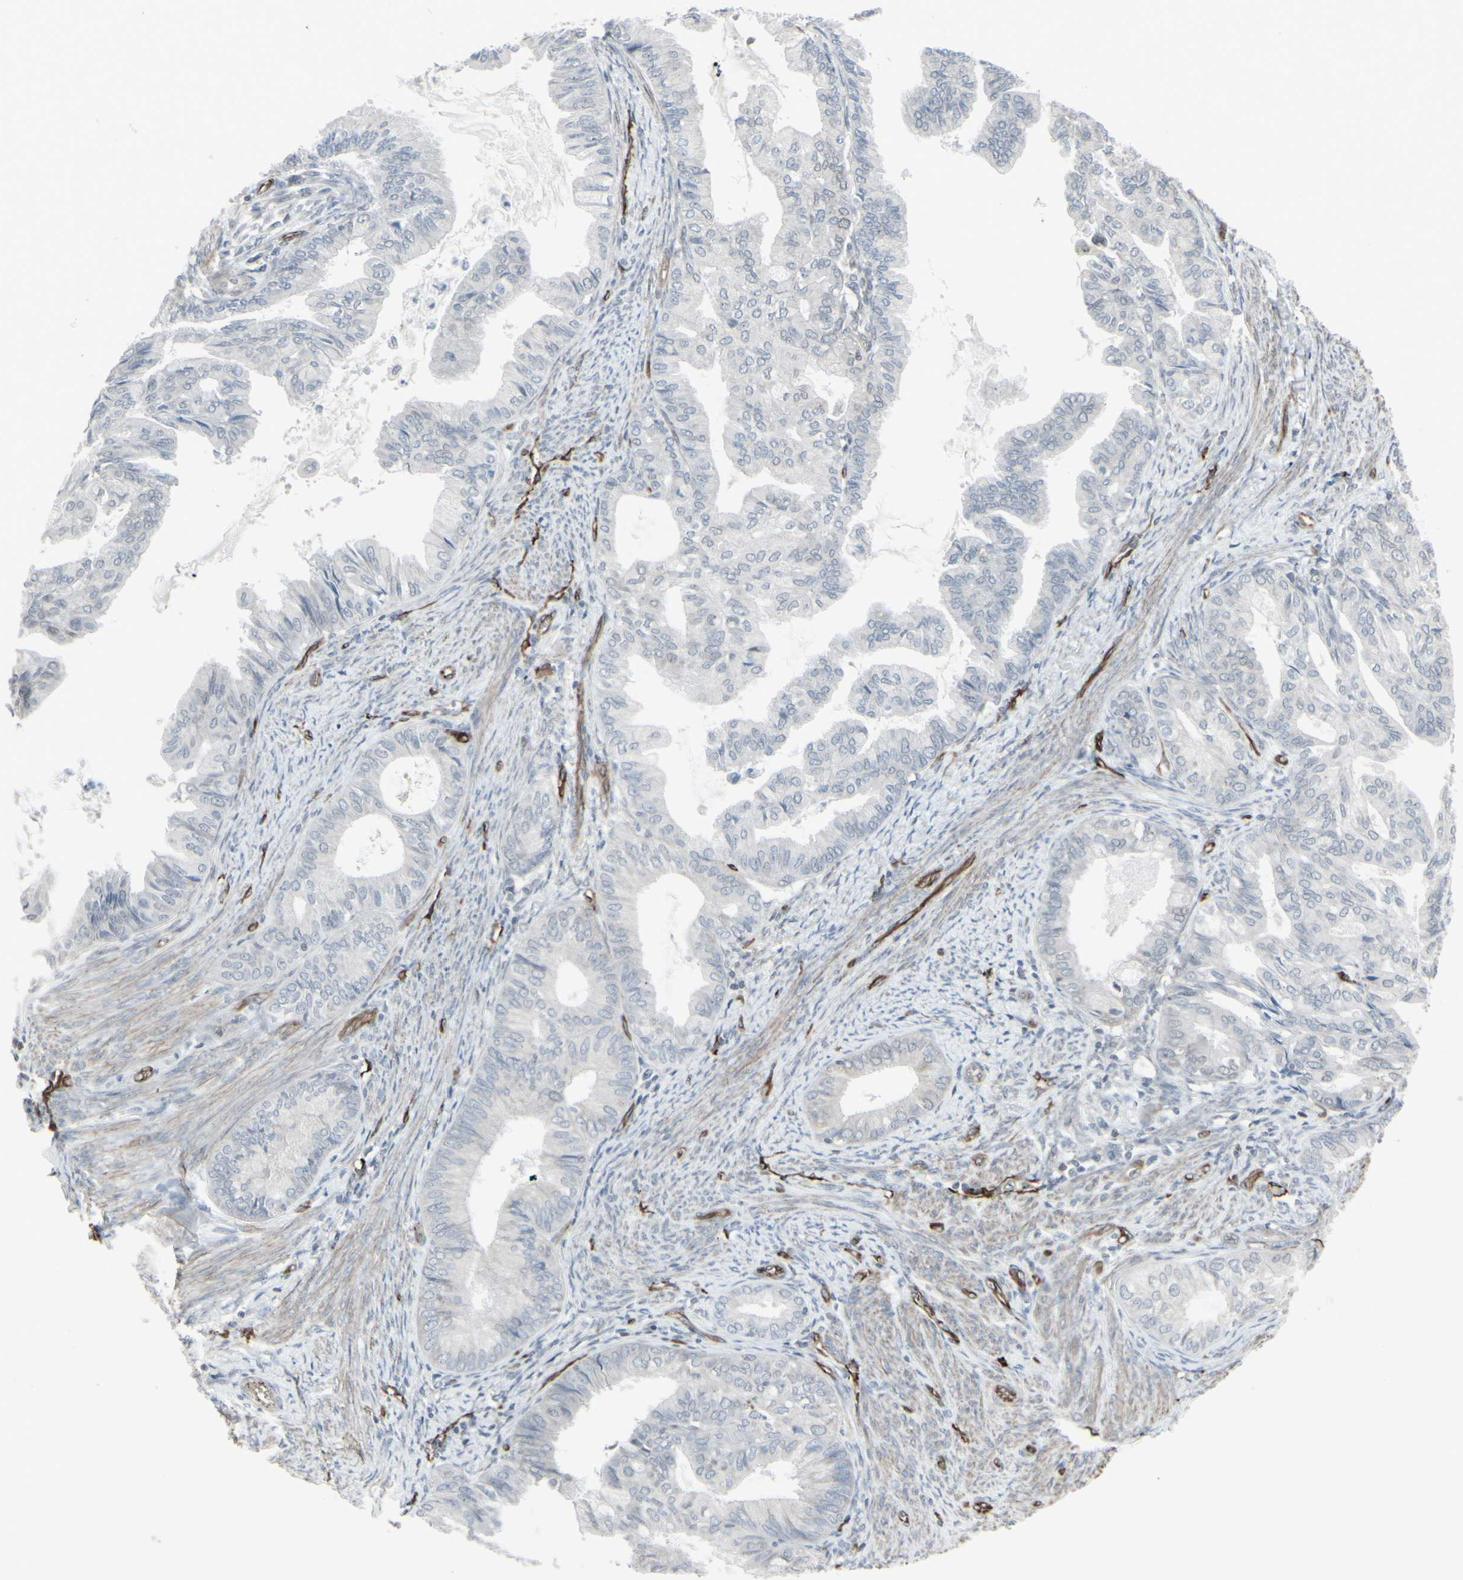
{"staining": {"intensity": "negative", "quantity": "none", "location": "none"}, "tissue": "endometrial cancer", "cell_type": "Tumor cells", "image_type": "cancer", "snomed": [{"axis": "morphology", "description": "Adenocarcinoma, NOS"}, {"axis": "topography", "description": "Endometrium"}], "caption": "IHC histopathology image of neoplastic tissue: adenocarcinoma (endometrial) stained with DAB exhibits no significant protein expression in tumor cells.", "gene": "DTX3L", "patient": {"sex": "female", "age": 86}}